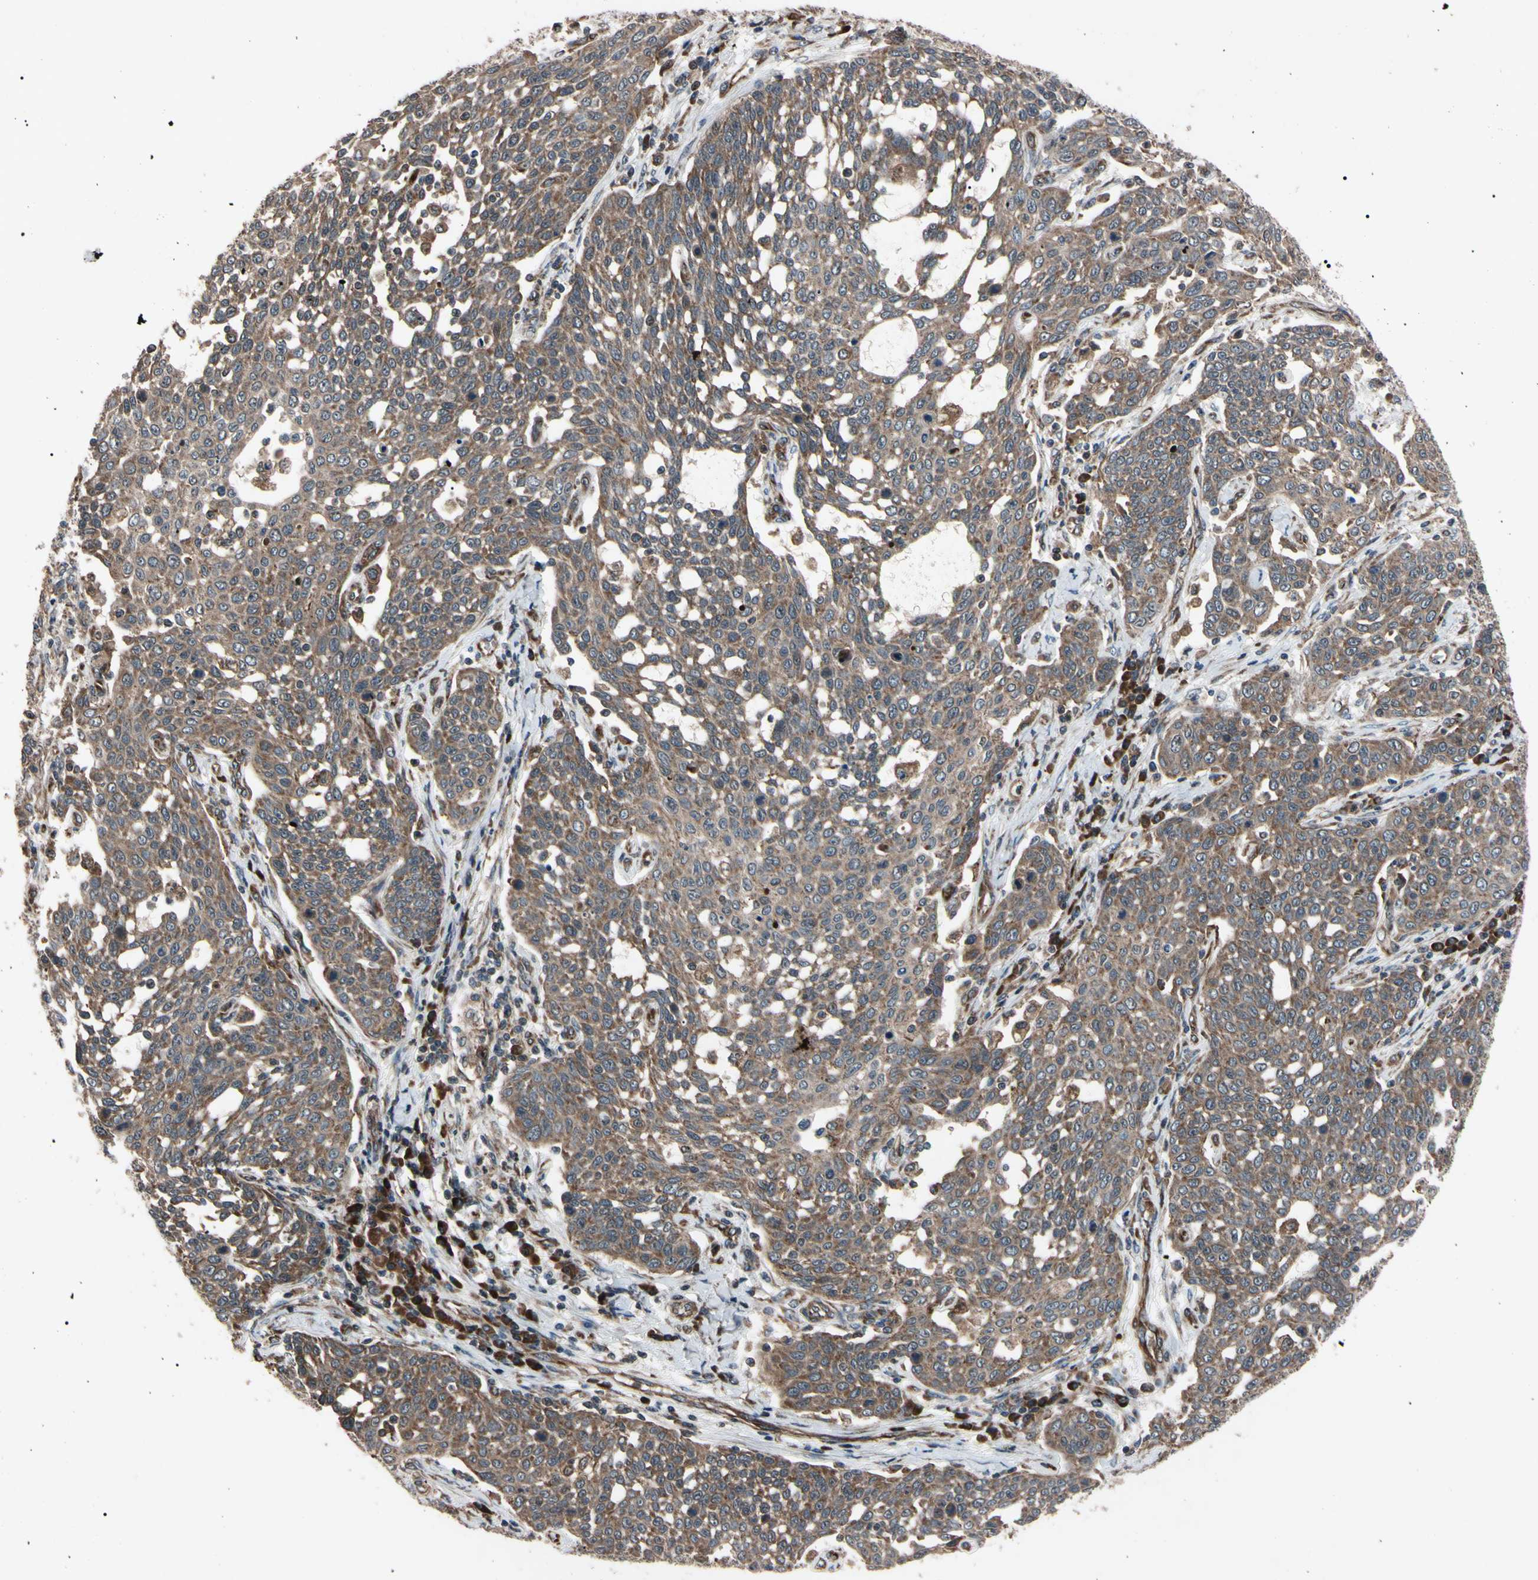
{"staining": {"intensity": "moderate", "quantity": ">75%", "location": "cytoplasmic/membranous"}, "tissue": "cervical cancer", "cell_type": "Tumor cells", "image_type": "cancer", "snomed": [{"axis": "morphology", "description": "Squamous cell carcinoma, NOS"}, {"axis": "topography", "description": "Cervix"}], "caption": "A high-resolution micrograph shows immunohistochemistry (IHC) staining of cervical squamous cell carcinoma, which reveals moderate cytoplasmic/membranous staining in approximately >75% of tumor cells. The protein of interest is stained brown, and the nuclei are stained in blue (DAB IHC with brightfield microscopy, high magnification).", "gene": "GUCY1B1", "patient": {"sex": "female", "age": 34}}